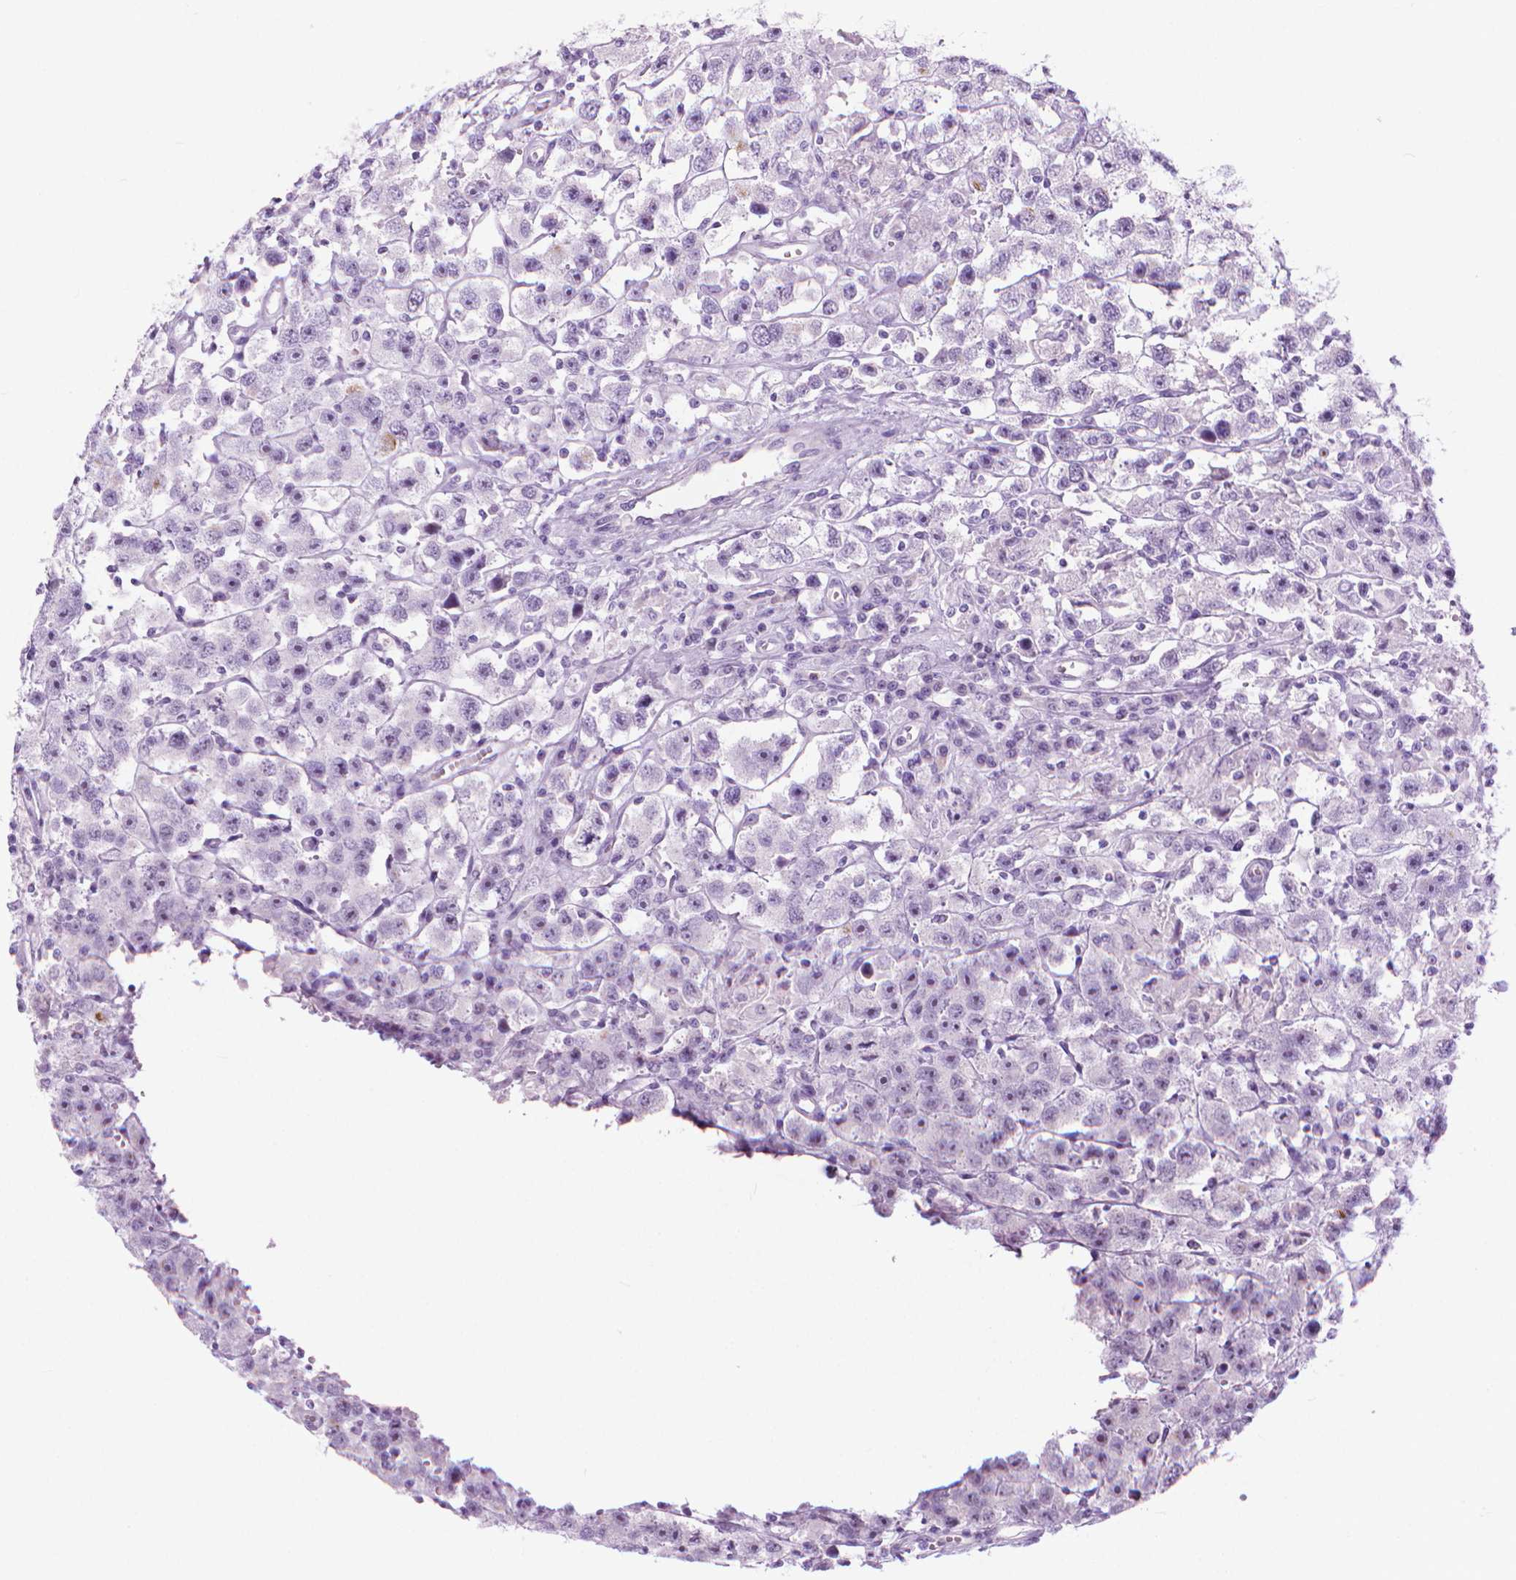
{"staining": {"intensity": "negative", "quantity": "none", "location": "none"}, "tissue": "testis cancer", "cell_type": "Tumor cells", "image_type": "cancer", "snomed": [{"axis": "morphology", "description": "Seminoma, NOS"}, {"axis": "topography", "description": "Testis"}], "caption": "Immunohistochemical staining of human testis cancer displays no significant staining in tumor cells.", "gene": "HTR2B", "patient": {"sex": "male", "age": 45}}